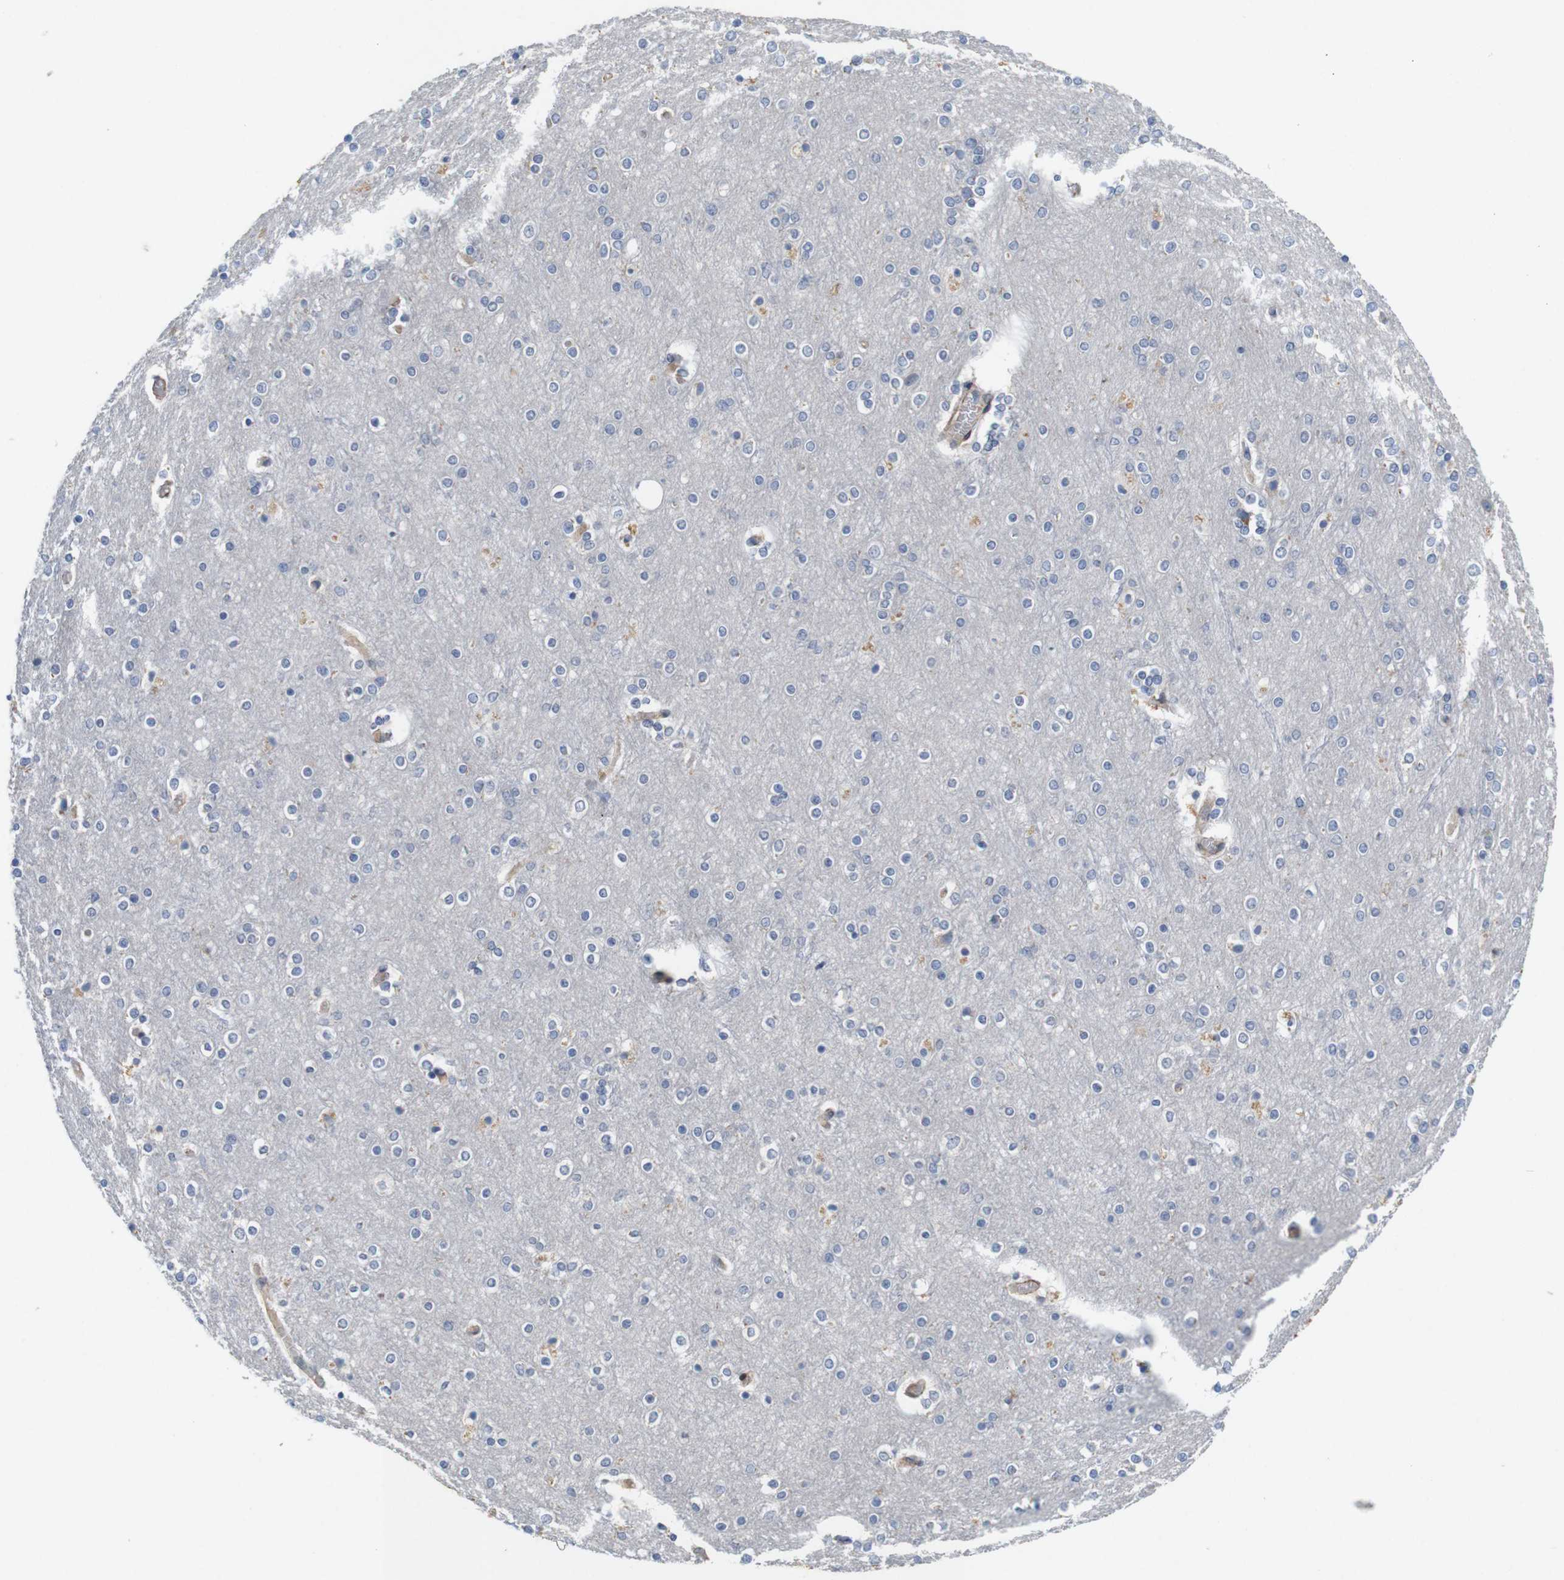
{"staining": {"intensity": "moderate", "quantity": "25%-75%", "location": "cytoplasmic/membranous"}, "tissue": "cerebral cortex", "cell_type": "Endothelial cells", "image_type": "normal", "snomed": [{"axis": "morphology", "description": "Normal tissue, NOS"}, {"axis": "topography", "description": "Cerebral cortex"}], "caption": "Human cerebral cortex stained with a brown dye exhibits moderate cytoplasmic/membranous positive expression in approximately 25%-75% of endothelial cells.", "gene": "CYB561", "patient": {"sex": "female", "age": 54}}